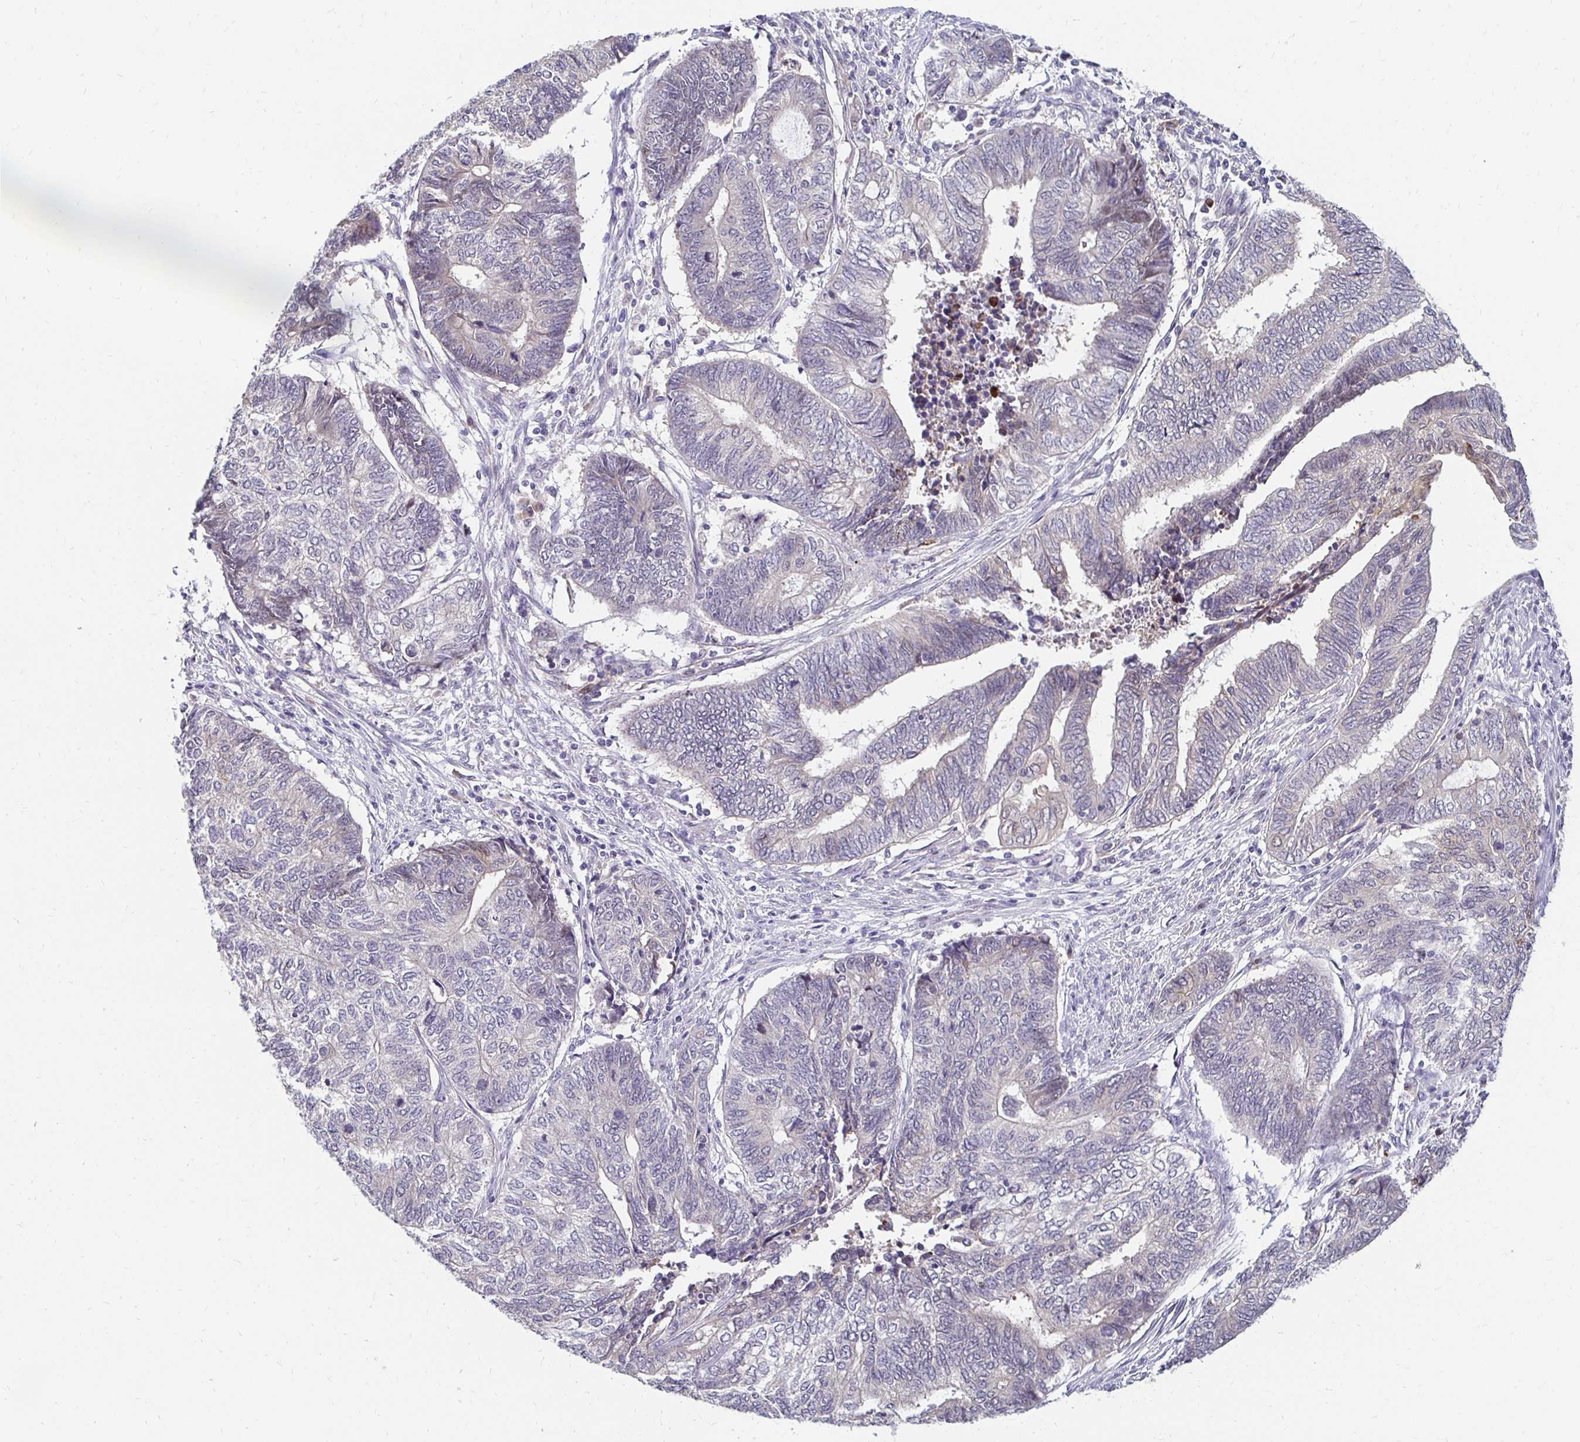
{"staining": {"intensity": "moderate", "quantity": "<25%", "location": "cytoplasmic/membranous"}, "tissue": "endometrial cancer", "cell_type": "Tumor cells", "image_type": "cancer", "snomed": [{"axis": "morphology", "description": "Adenocarcinoma, NOS"}, {"axis": "topography", "description": "Uterus"}, {"axis": "topography", "description": "Endometrium"}], "caption": "A high-resolution histopathology image shows immunohistochemistry staining of adenocarcinoma (endometrial), which displays moderate cytoplasmic/membranous staining in approximately <25% of tumor cells.", "gene": "PADI2", "patient": {"sex": "female", "age": 70}}